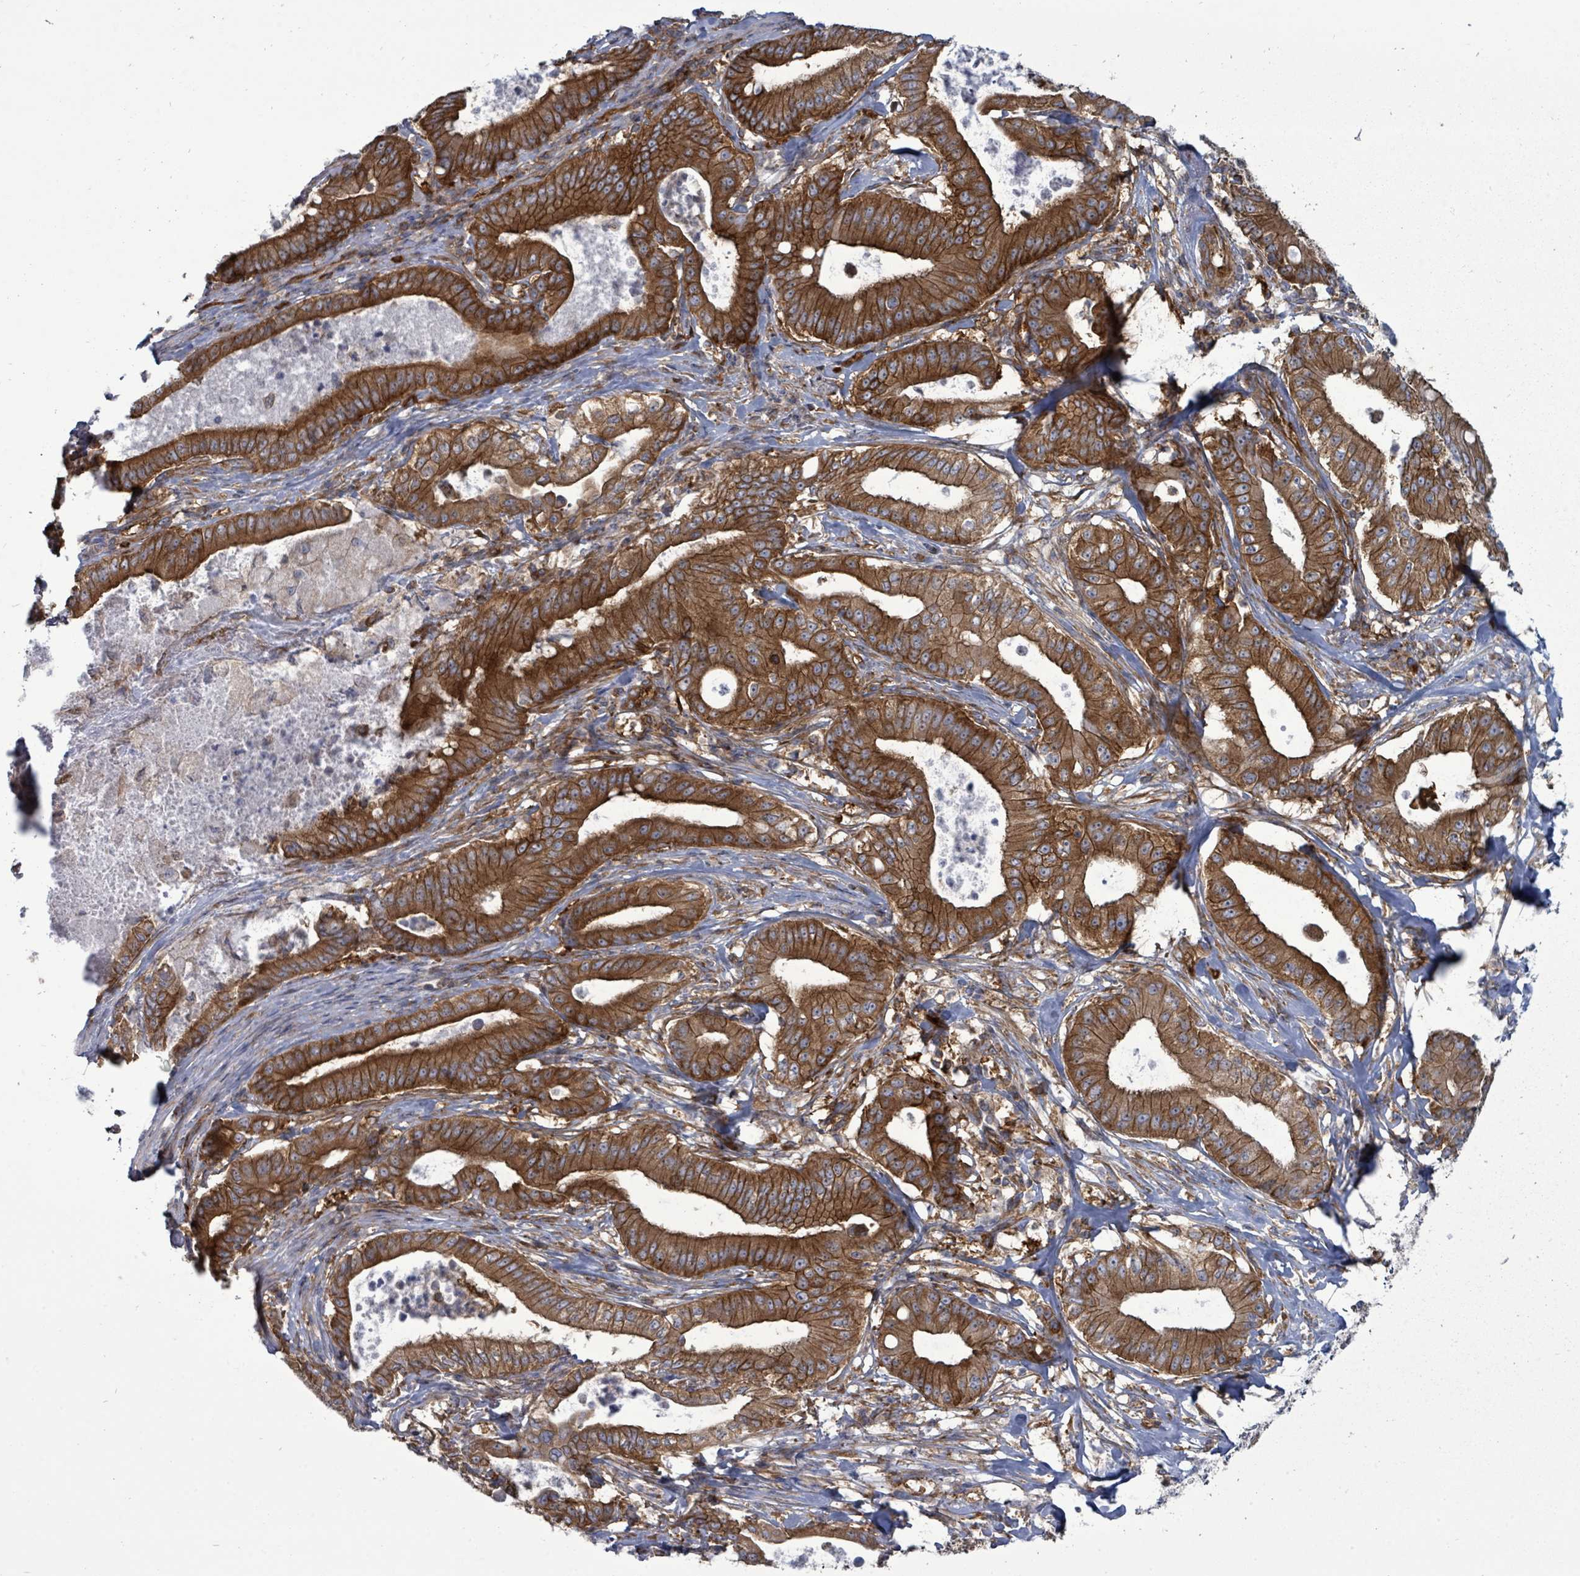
{"staining": {"intensity": "strong", "quantity": ">75%", "location": "cytoplasmic/membranous"}, "tissue": "pancreatic cancer", "cell_type": "Tumor cells", "image_type": "cancer", "snomed": [{"axis": "morphology", "description": "Adenocarcinoma, NOS"}, {"axis": "topography", "description": "Pancreas"}], "caption": "A histopathology image showing strong cytoplasmic/membranous staining in approximately >75% of tumor cells in adenocarcinoma (pancreatic), as visualized by brown immunohistochemical staining.", "gene": "EIF3C", "patient": {"sex": "male", "age": 71}}